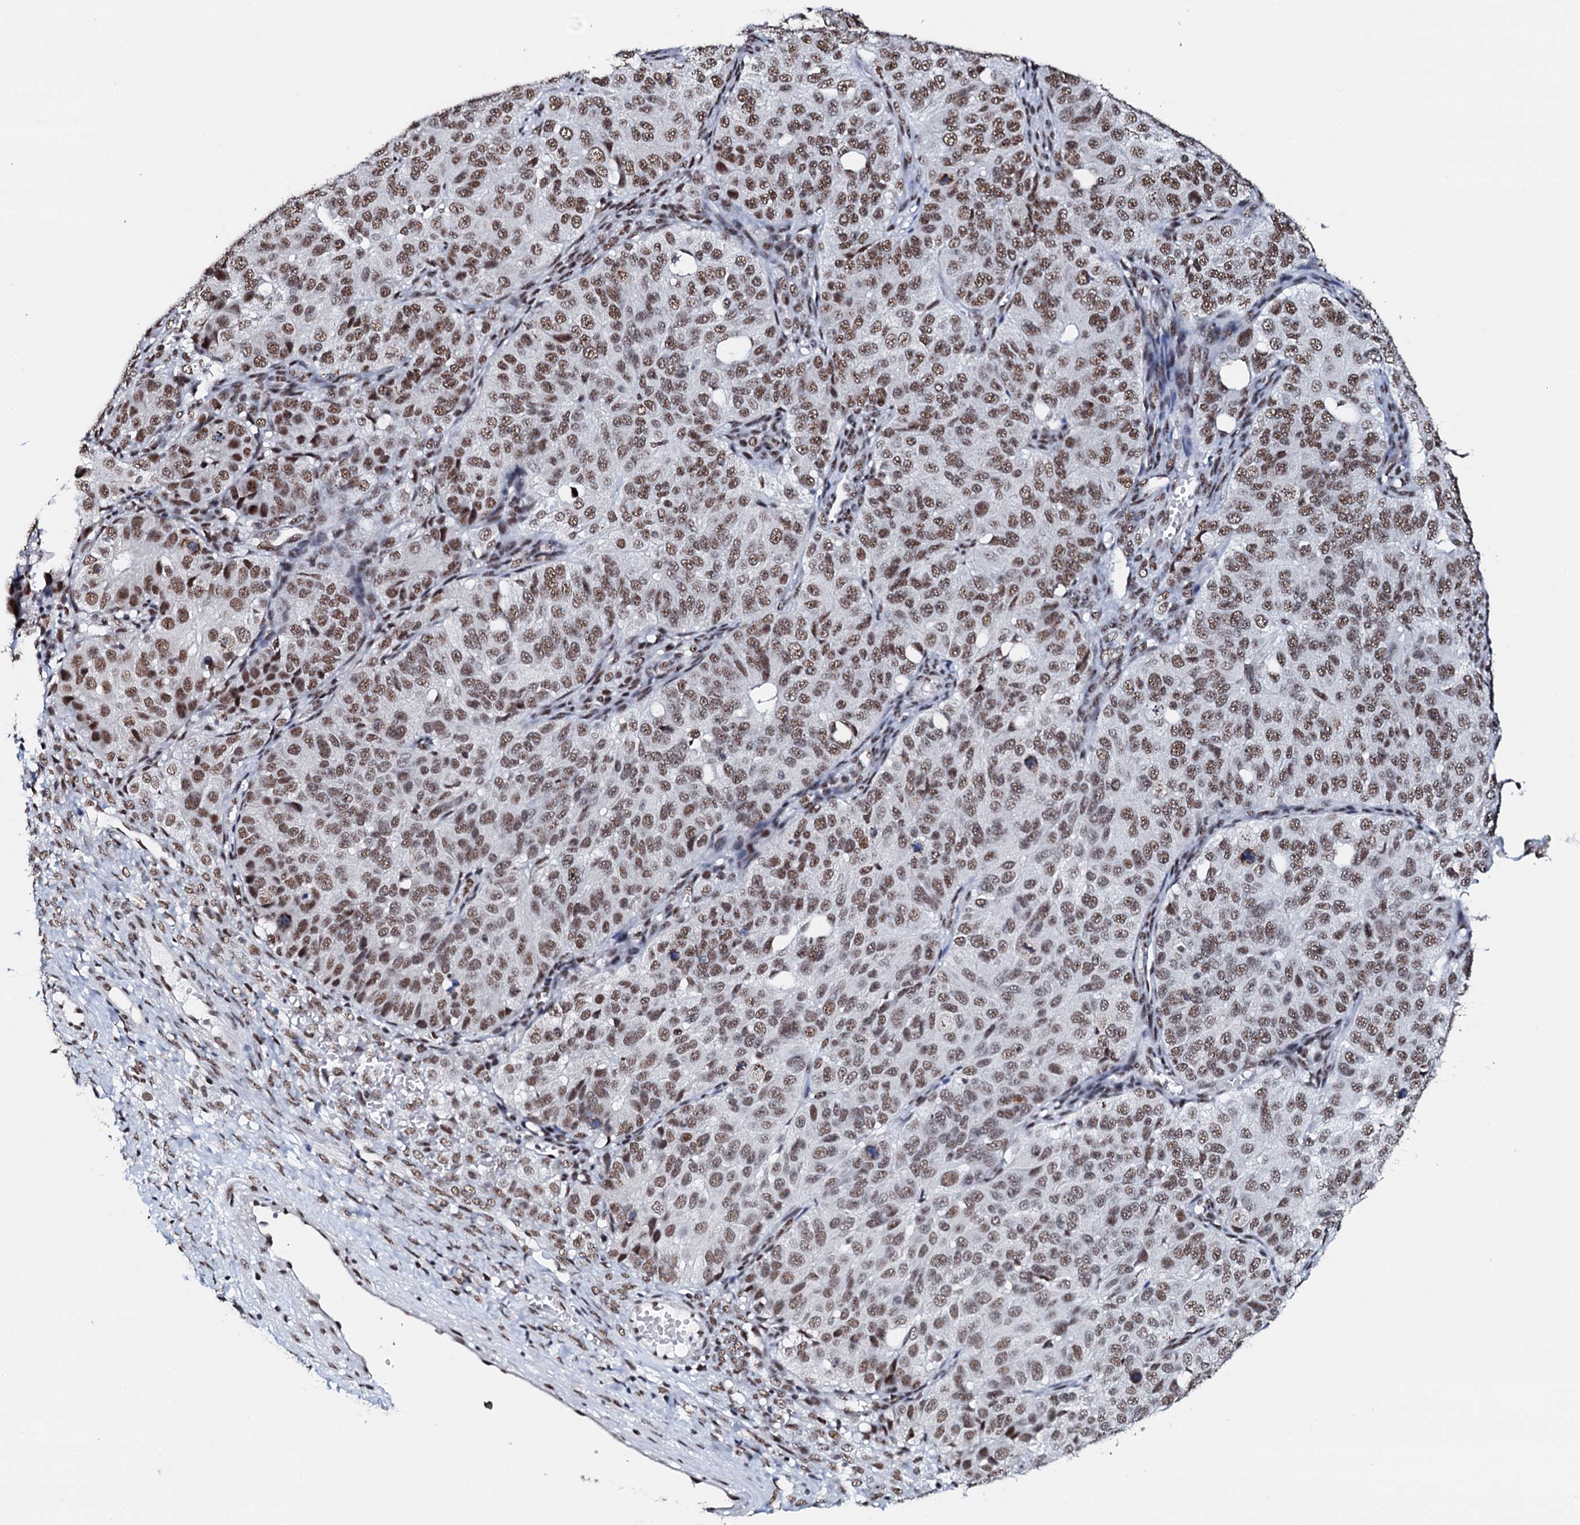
{"staining": {"intensity": "moderate", "quantity": ">75%", "location": "nuclear"}, "tissue": "ovarian cancer", "cell_type": "Tumor cells", "image_type": "cancer", "snomed": [{"axis": "morphology", "description": "Carcinoma, endometroid"}, {"axis": "topography", "description": "Ovary"}], "caption": "DAB (3,3'-diaminobenzidine) immunohistochemical staining of human ovarian endometroid carcinoma demonstrates moderate nuclear protein expression in about >75% of tumor cells.", "gene": "NKAPD1", "patient": {"sex": "female", "age": 51}}